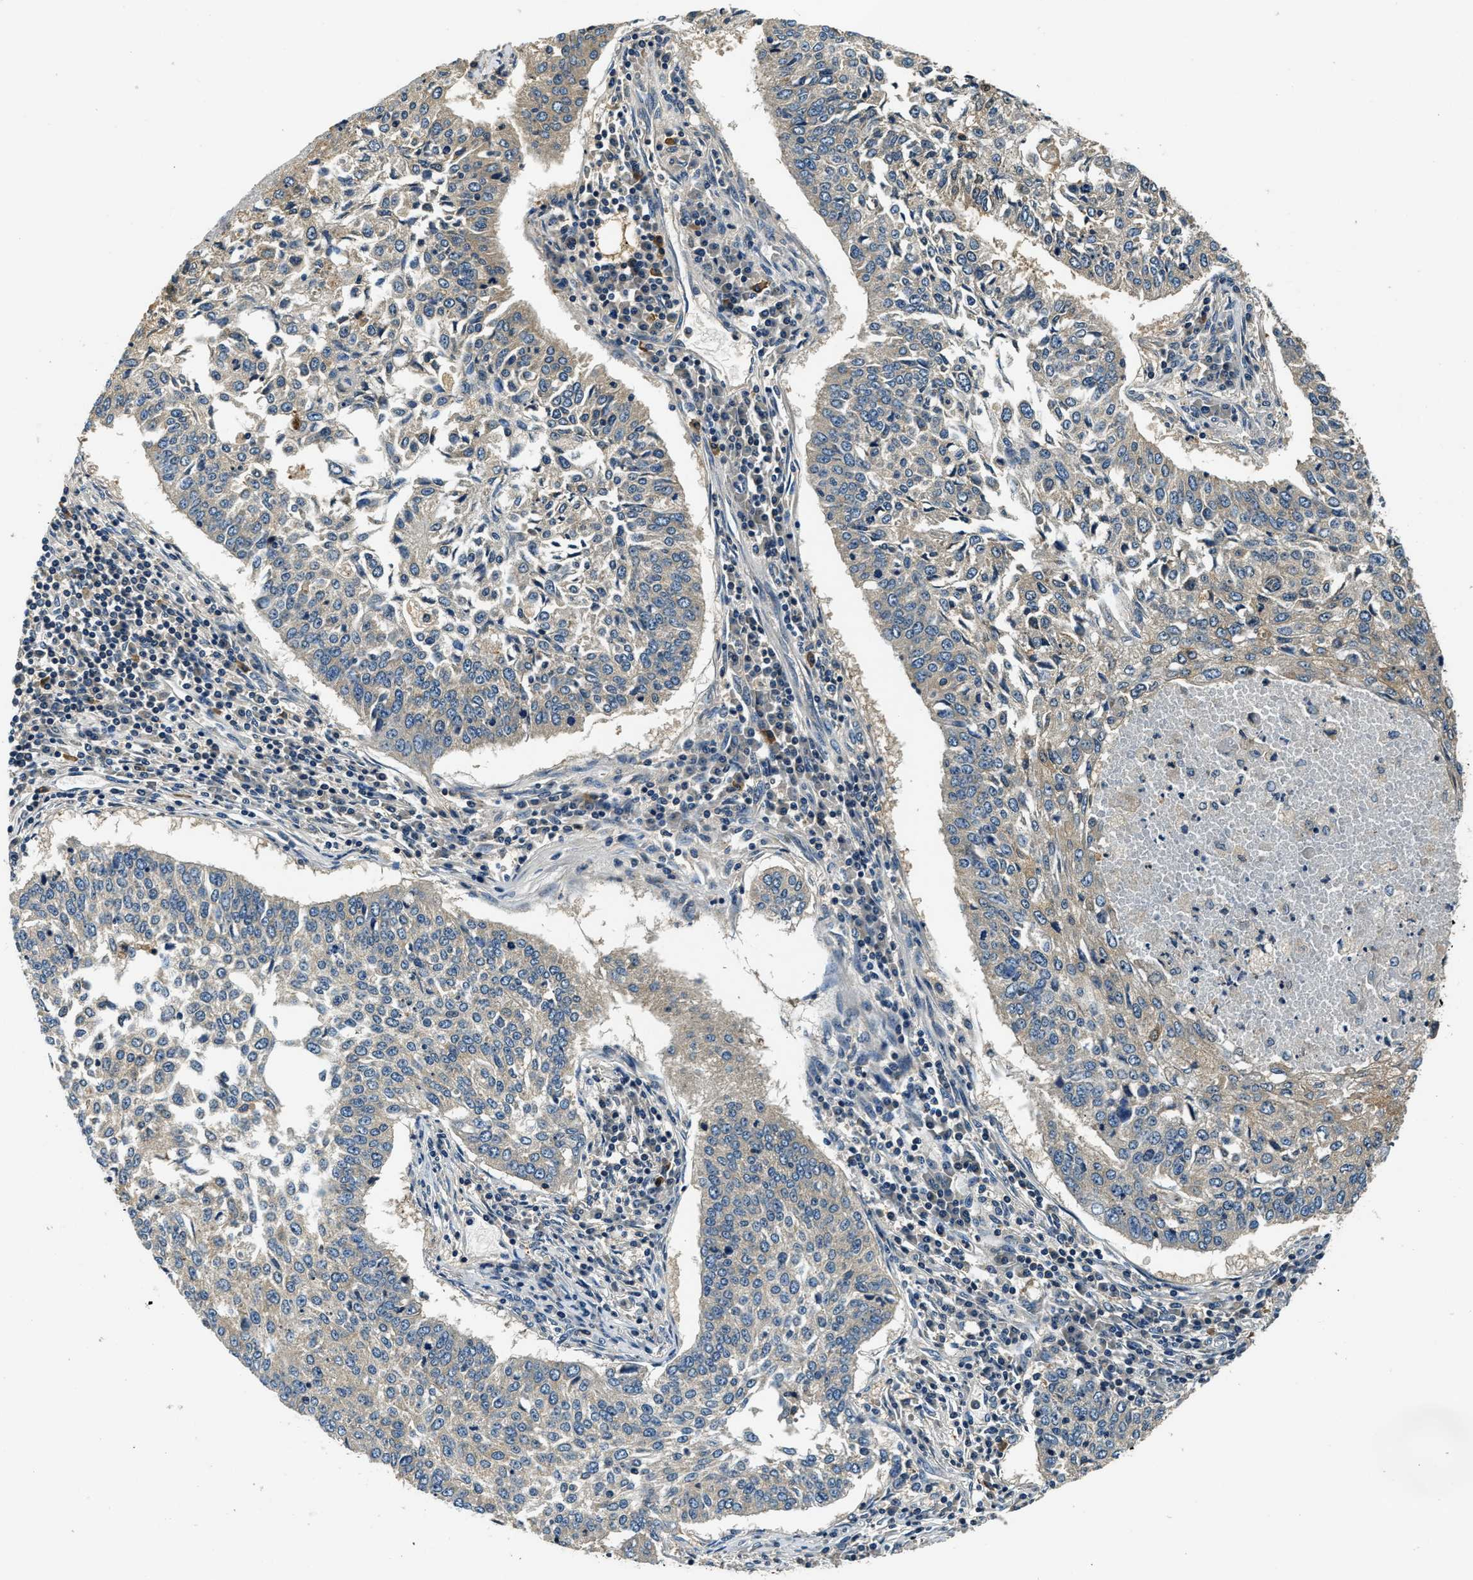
{"staining": {"intensity": "weak", "quantity": "<25%", "location": "cytoplasmic/membranous"}, "tissue": "lung cancer", "cell_type": "Tumor cells", "image_type": "cancer", "snomed": [{"axis": "morphology", "description": "Normal tissue, NOS"}, {"axis": "morphology", "description": "Squamous cell carcinoma, NOS"}, {"axis": "topography", "description": "Cartilage tissue"}, {"axis": "topography", "description": "Bronchus"}, {"axis": "topography", "description": "Lung"}], "caption": "DAB (3,3'-diaminobenzidine) immunohistochemical staining of human lung cancer displays no significant positivity in tumor cells. Nuclei are stained in blue.", "gene": "RESF1", "patient": {"sex": "female", "age": 49}}